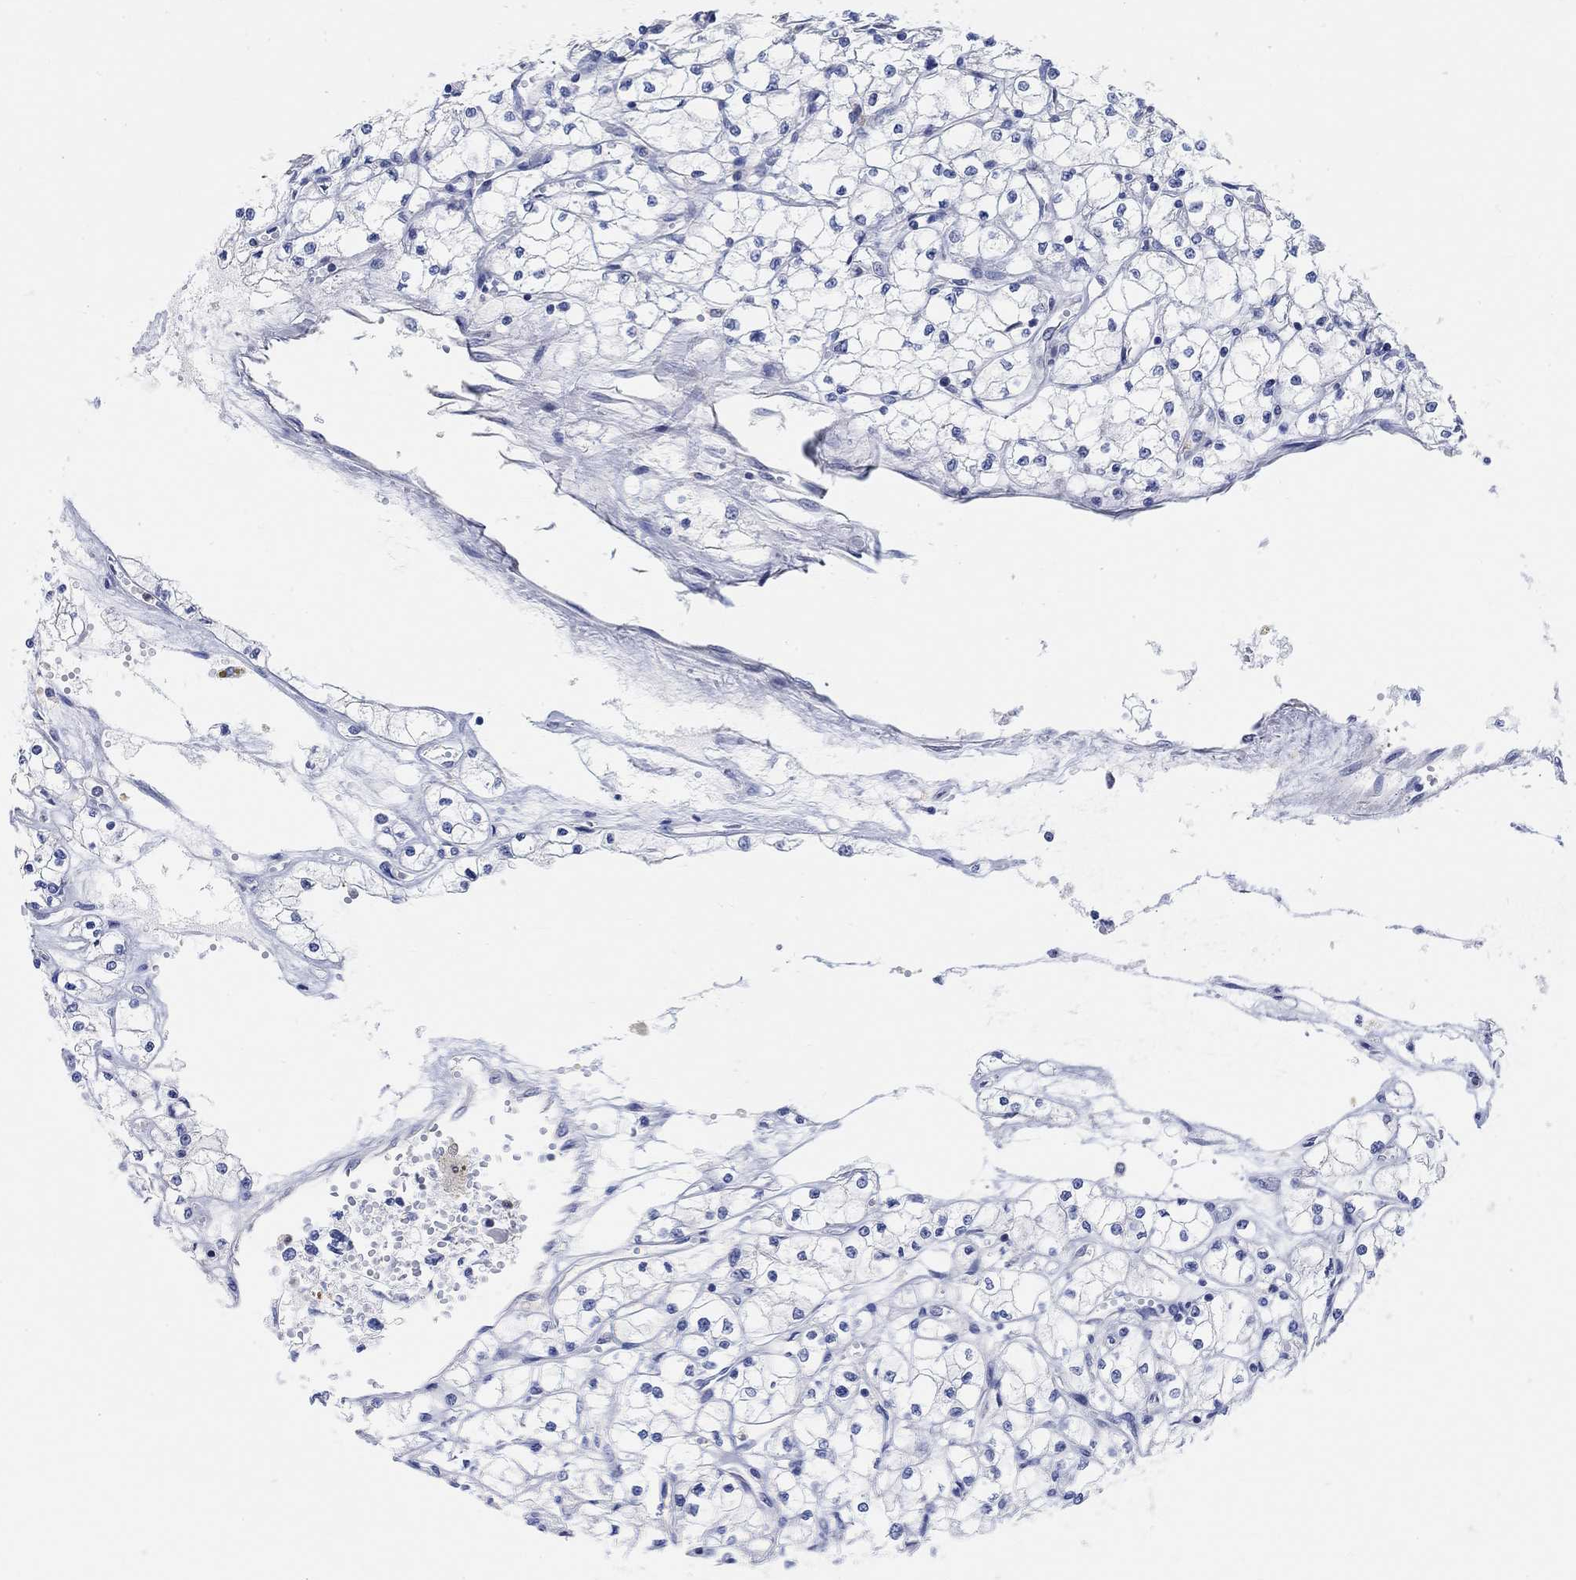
{"staining": {"intensity": "negative", "quantity": "none", "location": "none"}, "tissue": "renal cancer", "cell_type": "Tumor cells", "image_type": "cancer", "snomed": [{"axis": "morphology", "description": "Adenocarcinoma, NOS"}, {"axis": "topography", "description": "Kidney"}], "caption": "The histopathology image demonstrates no significant staining in tumor cells of renal adenocarcinoma. The staining was performed using DAB to visualize the protein expression in brown, while the nuclei were stained in blue with hematoxylin (Magnification: 20x).", "gene": "NLRP14", "patient": {"sex": "male", "age": 67}}